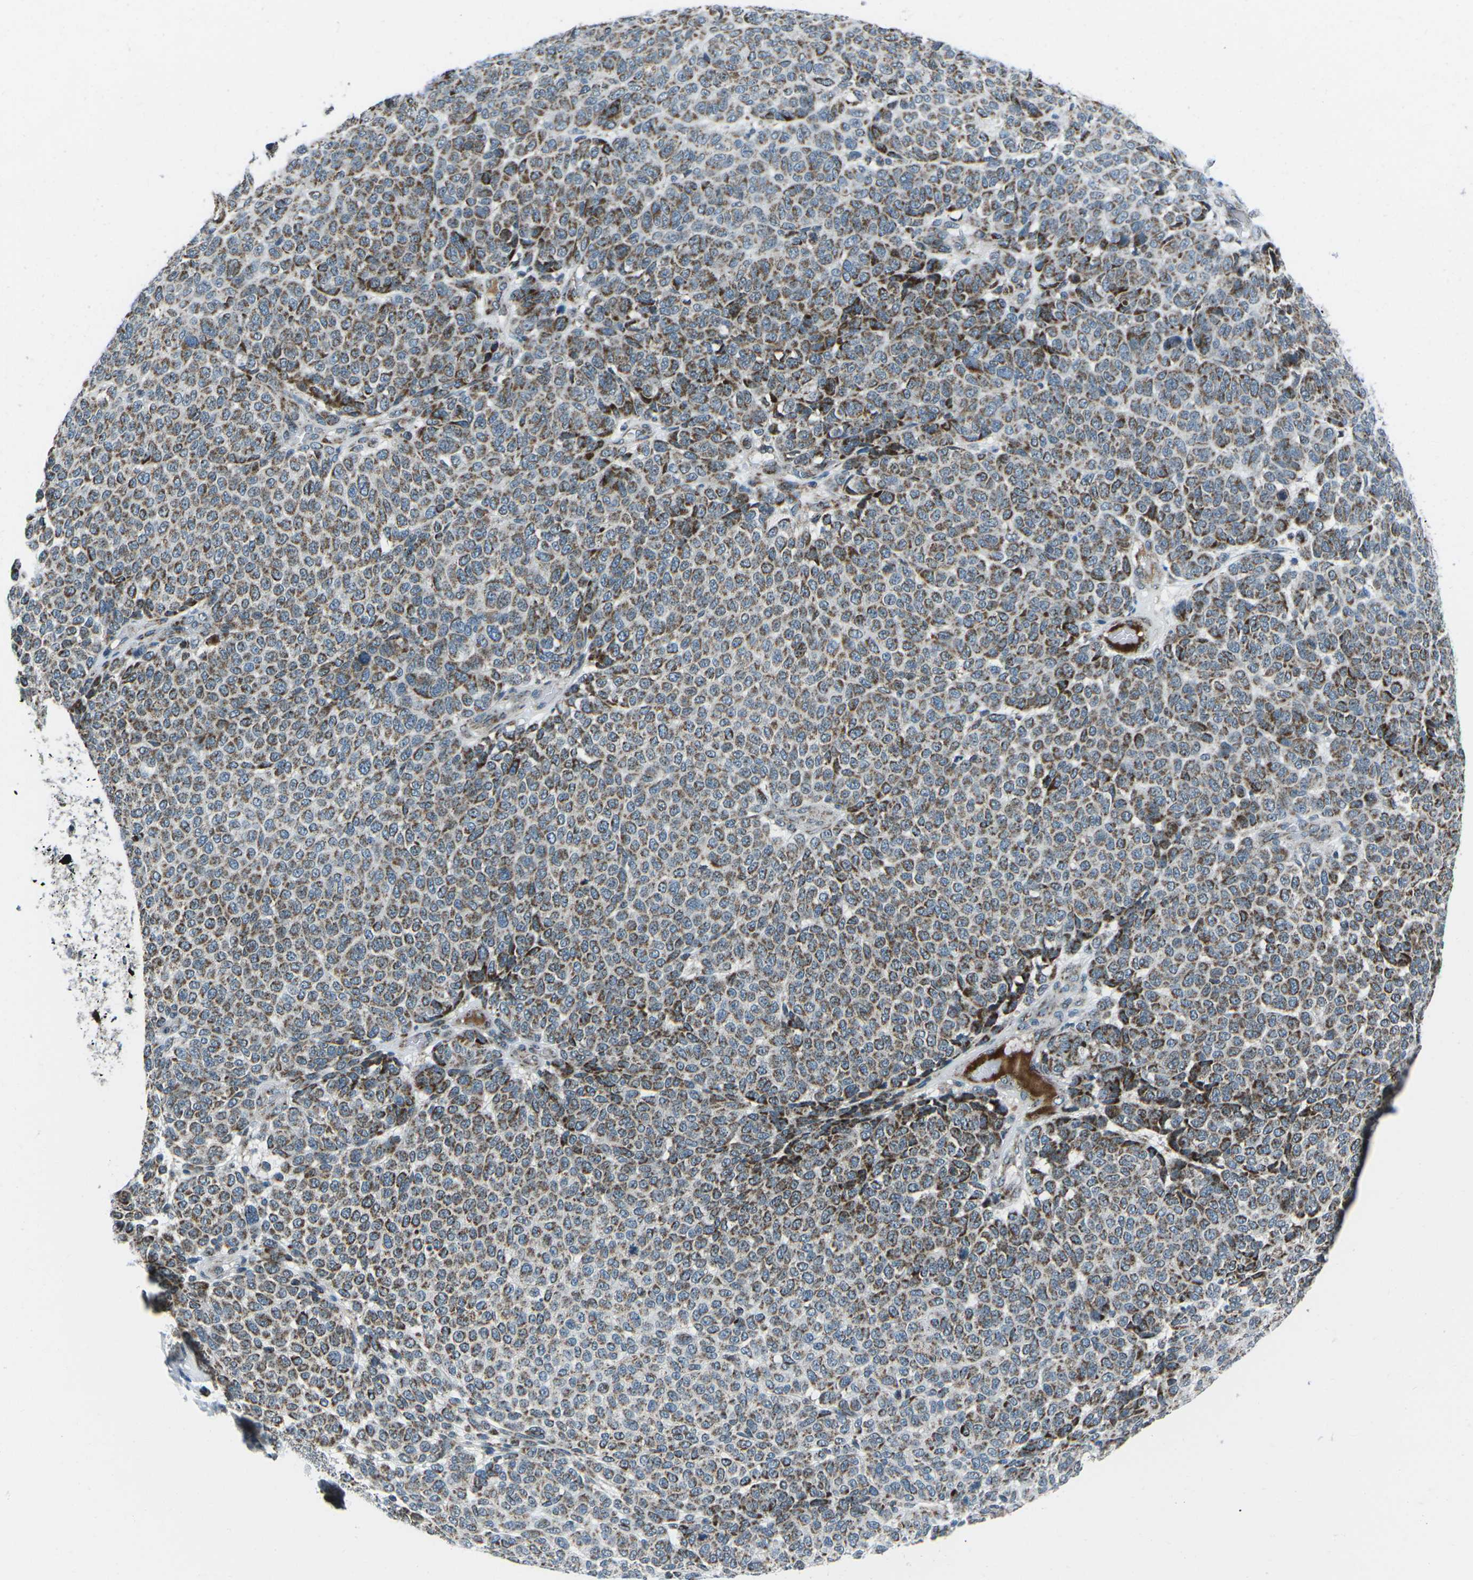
{"staining": {"intensity": "moderate", "quantity": ">75%", "location": "cytoplasmic/membranous"}, "tissue": "melanoma", "cell_type": "Tumor cells", "image_type": "cancer", "snomed": [{"axis": "morphology", "description": "Malignant melanoma, NOS"}, {"axis": "topography", "description": "Skin"}], "caption": "There is medium levels of moderate cytoplasmic/membranous positivity in tumor cells of malignant melanoma, as demonstrated by immunohistochemical staining (brown color).", "gene": "RFESD", "patient": {"sex": "male", "age": 59}}